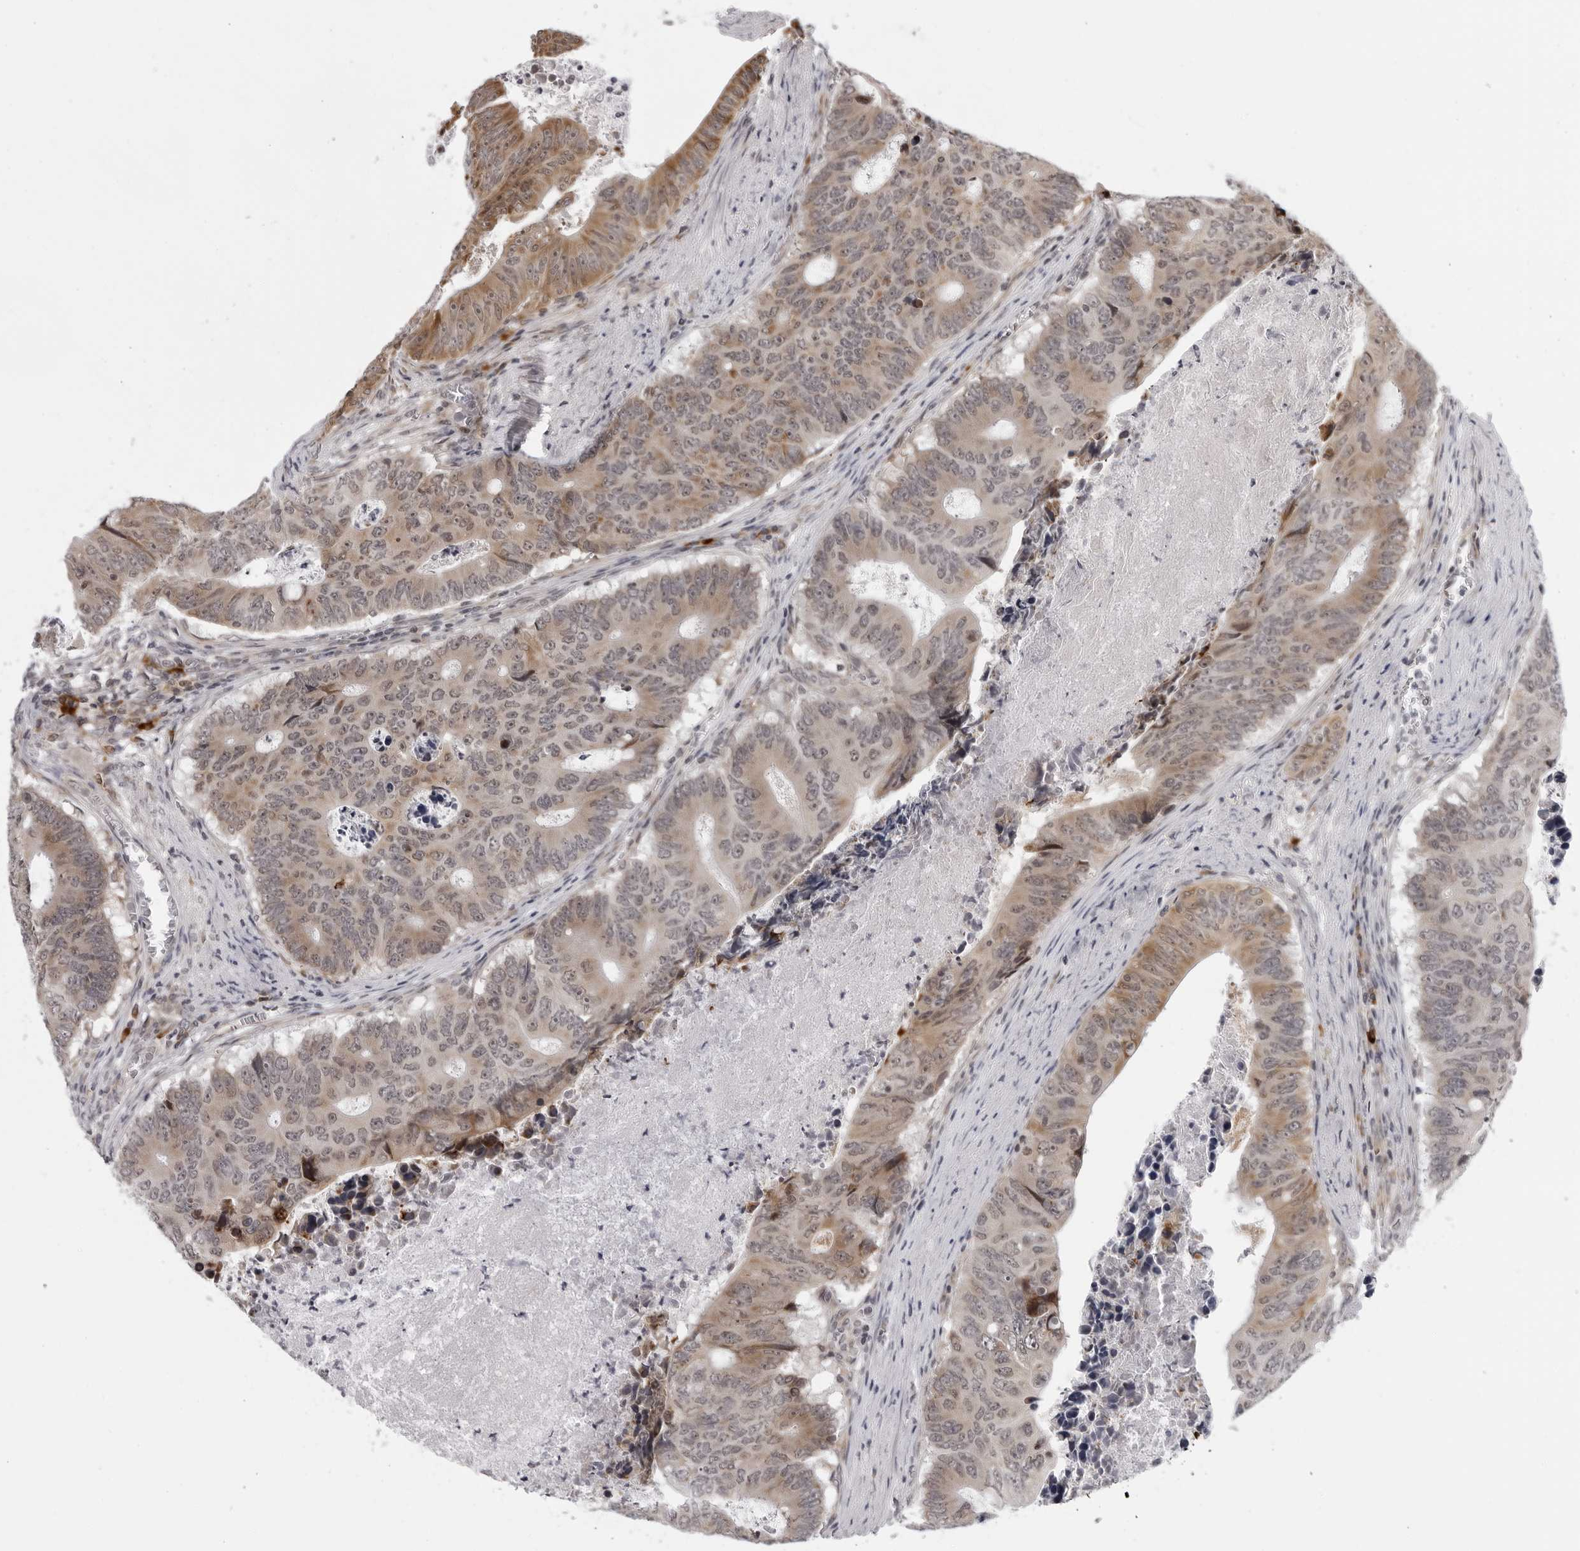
{"staining": {"intensity": "moderate", "quantity": "25%-75%", "location": "cytoplasmic/membranous,nuclear"}, "tissue": "colorectal cancer", "cell_type": "Tumor cells", "image_type": "cancer", "snomed": [{"axis": "morphology", "description": "Adenocarcinoma, NOS"}, {"axis": "topography", "description": "Colon"}], "caption": "Immunohistochemistry (IHC) (DAB) staining of colorectal adenocarcinoma shows moderate cytoplasmic/membranous and nuclear protein staining in about 25%-75% of tumor cells. The staining was performed using DAB (3,3'-diaminobenzidine) to visualize the protein expression in brown, while the nuclei were stained in blue with hematoxylin (Magnification: 20x).", "gene": "GCSAML", "patient": {"sex": "male", "age": 87}}